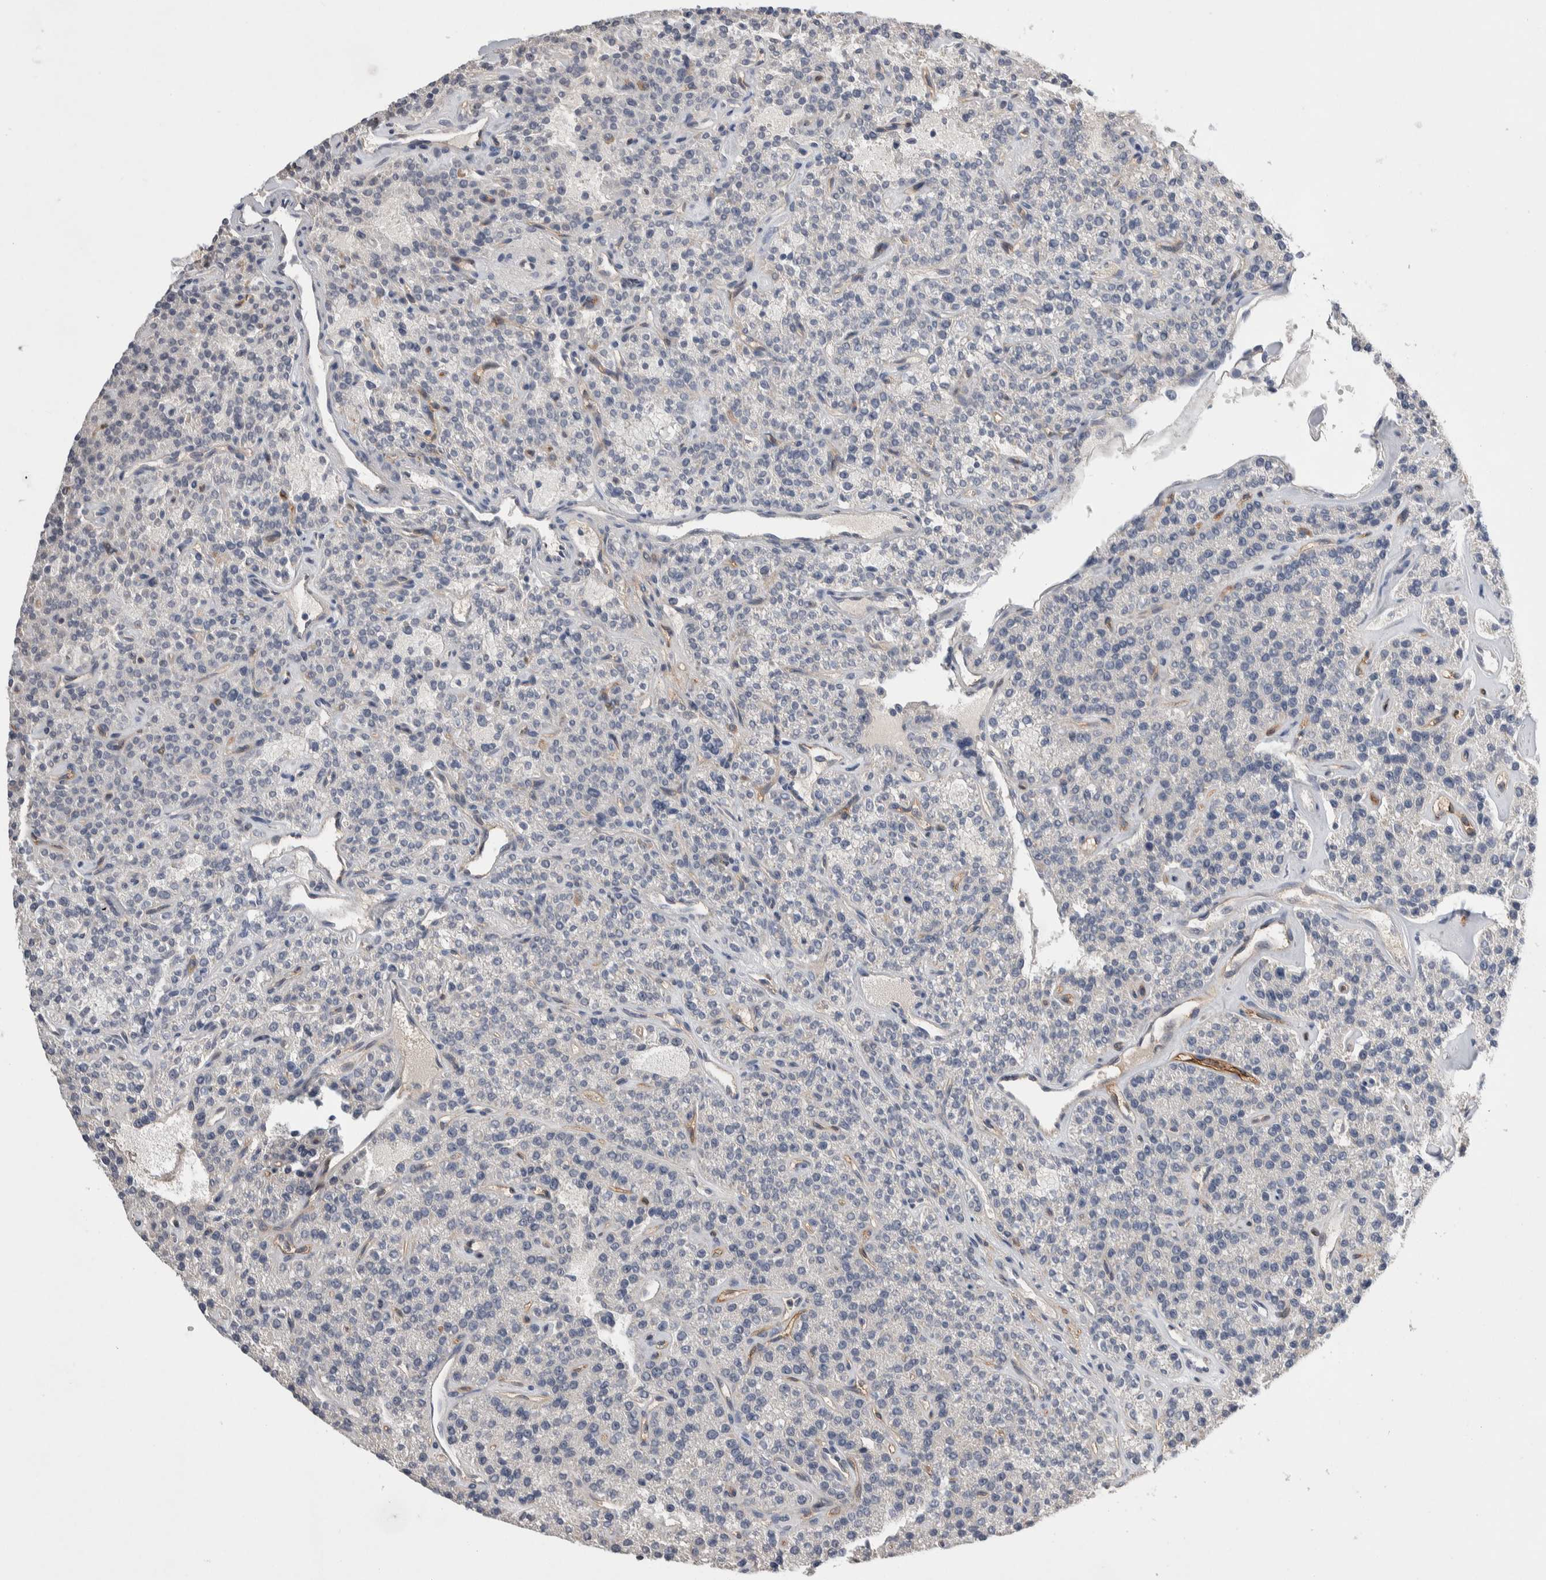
{"staining": {"intensity": "negative", "quantity": "none", "location": "none"}, "tissue": "parathyroid gland", "cell_type": "Glandular cells", "image_type": "normal", "snomed": [{"axis": "morphology", "description": "Normal tissue, NOS"}, {"axis": "topography", "description": "Parathyroid gland"}], "caption": "The histopathology image reveals no significant expression in glandular cells of parathyroid gland.", "gene": "CEP131", "patient": {"sex": "male", "age": 46}}